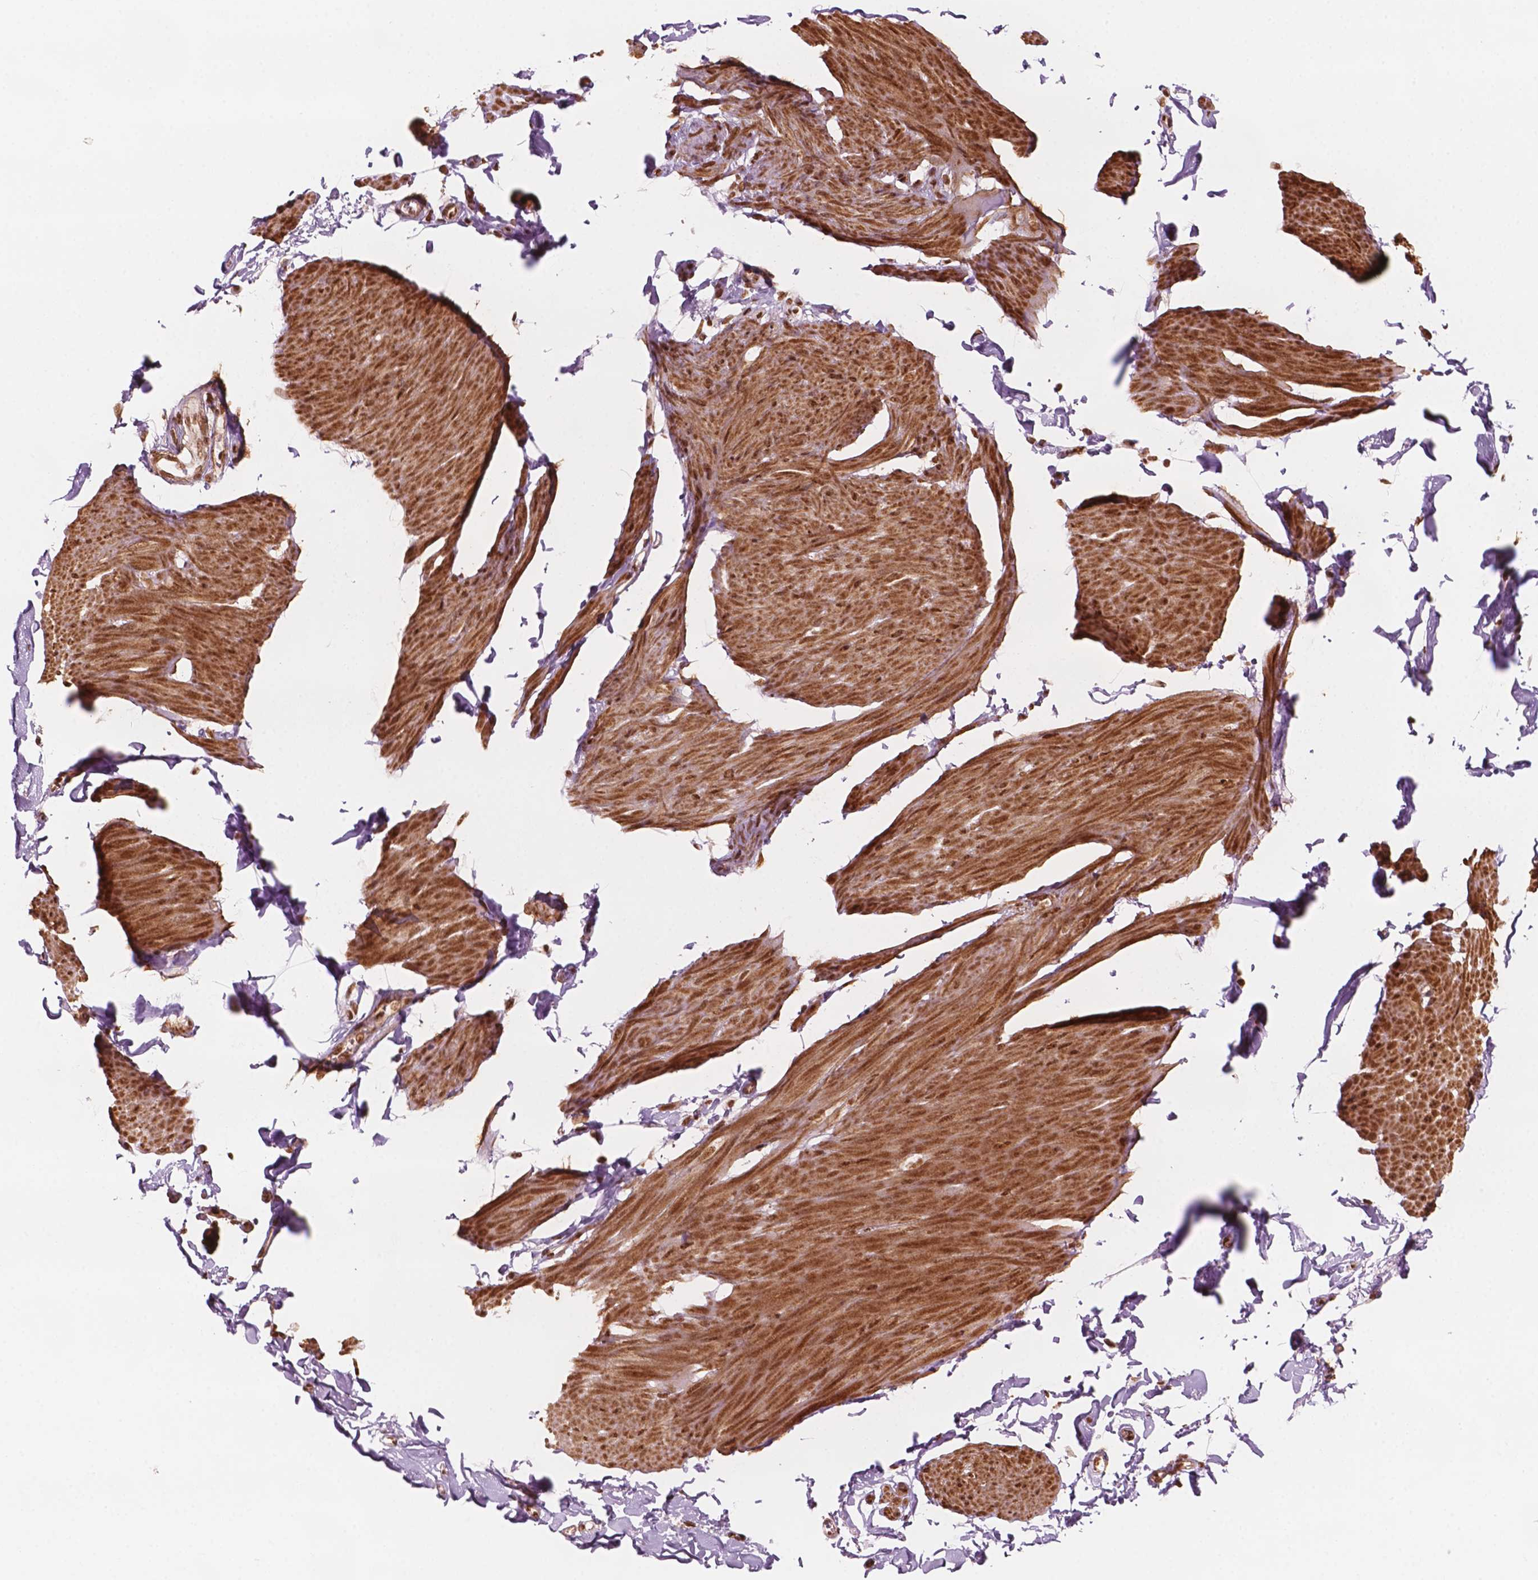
{"staining": {"intensity": "strong", "quantity": ">75%", "location": "cytoplasmic/membranous,nuclear"}, "tissue": "smooth muscle", "cell_type": "Smooth muscle cells", "image_type": "normal", "snomed": [{"axis": "morphology", "description": "Normal tissue, NOS"}, {"axis": "topography", "description": "Adipose tissue"}, {"axis": "topography", "description": "Smooth muscle"}, {"axis": "topography", "description": "Peripheral nerve tissue"}], "caption": "DAB (3,3'-diaminobenzidine) immunohistochemical staining of unremarkable smooth muscle exhibits strong cytoplasmic/membranous,nuclear protein expression in approximately >75% of smooth muscle cells.", "gene": "GTF3C5", "patient": {"sex": "male", "age": 83}}